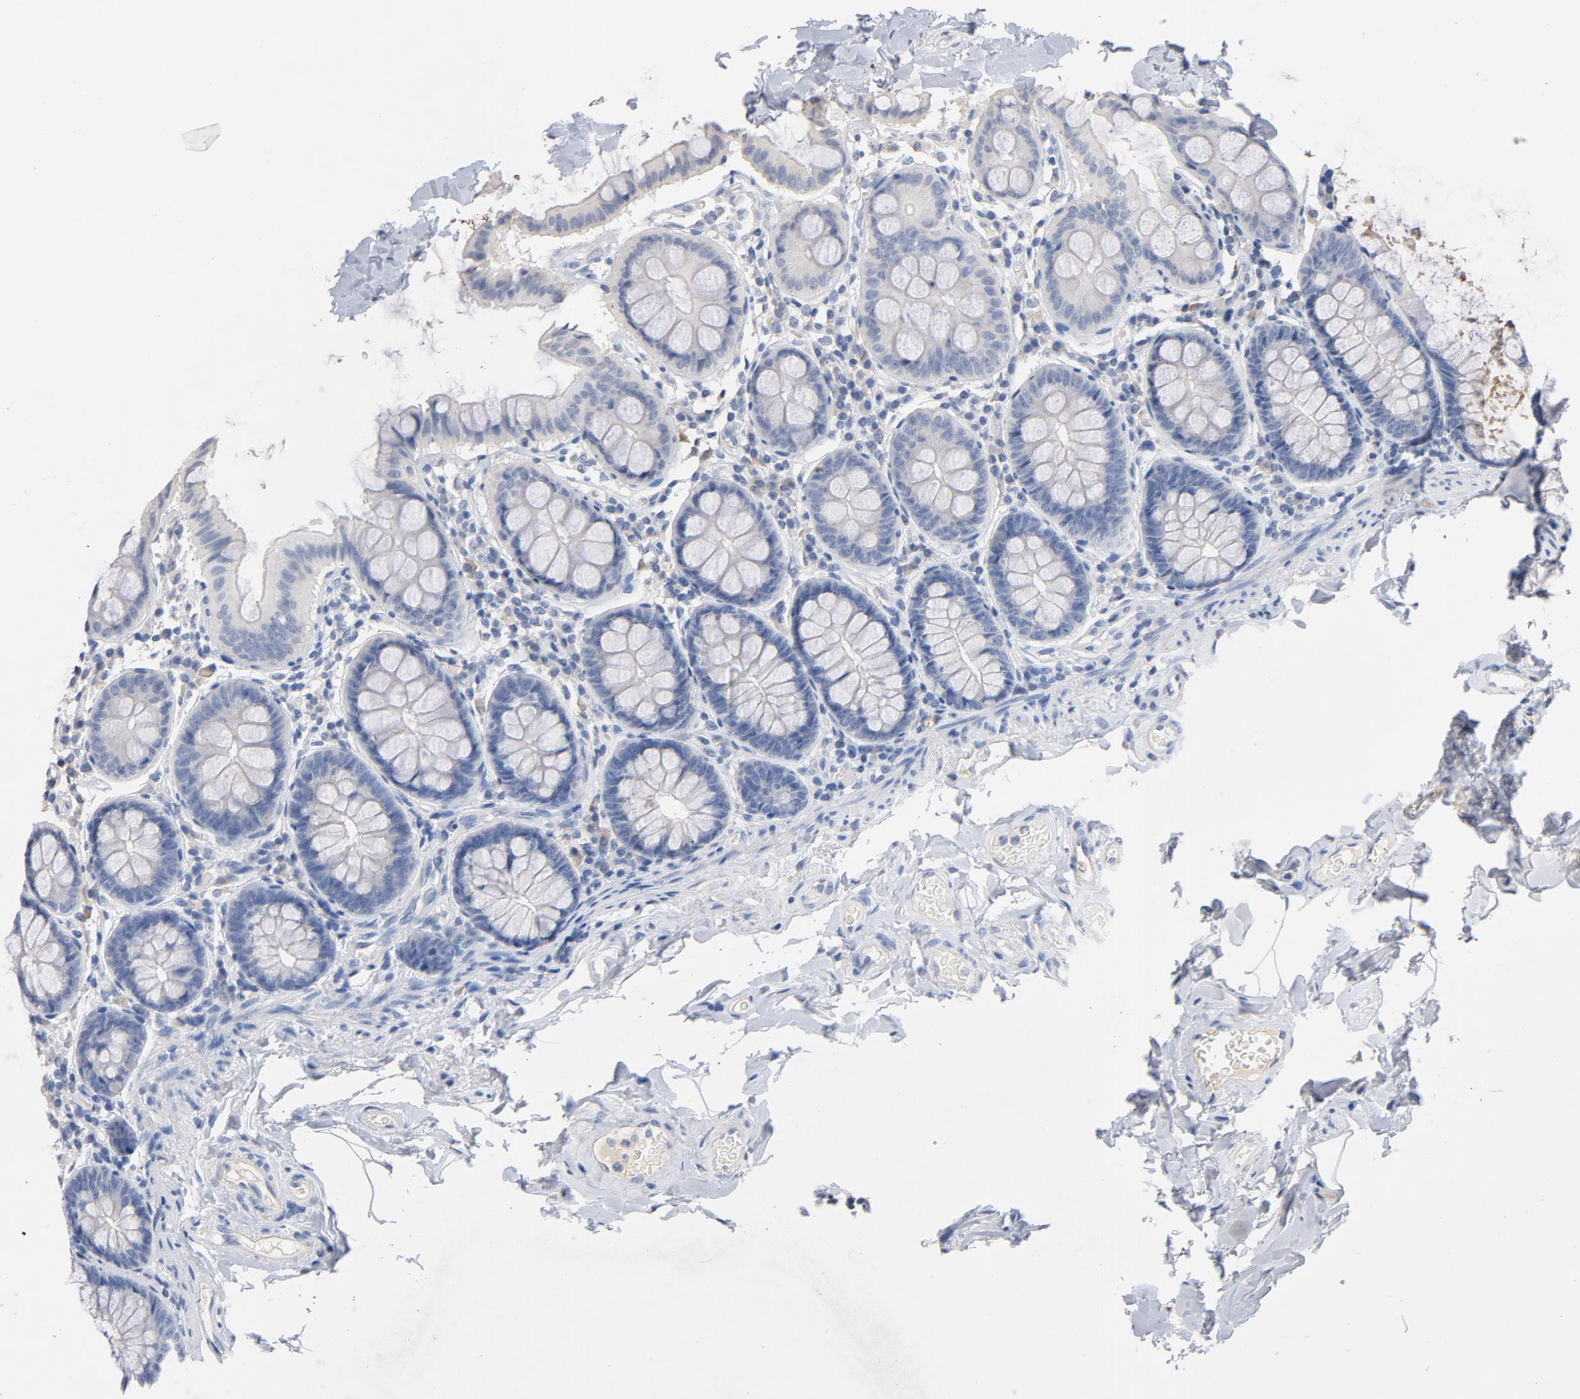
{"staining": {"intensity": "negative", "quantity": "none", "location": "none"}, "tissue": "colon", "cell_type": "Endothelial cells", "image_type": "normal", "snomed": [{"axis": "morphology", "description": "Normal tissue, NOS"}, {"axis": "topography", "description": "Colon"}], "caption": "Human colon stained for a protein using immunohistochemistry exhibits no staining in endothelial cells.", "gene": "ZCCHC13", "patient": {"sex": "female", "age": 61}}